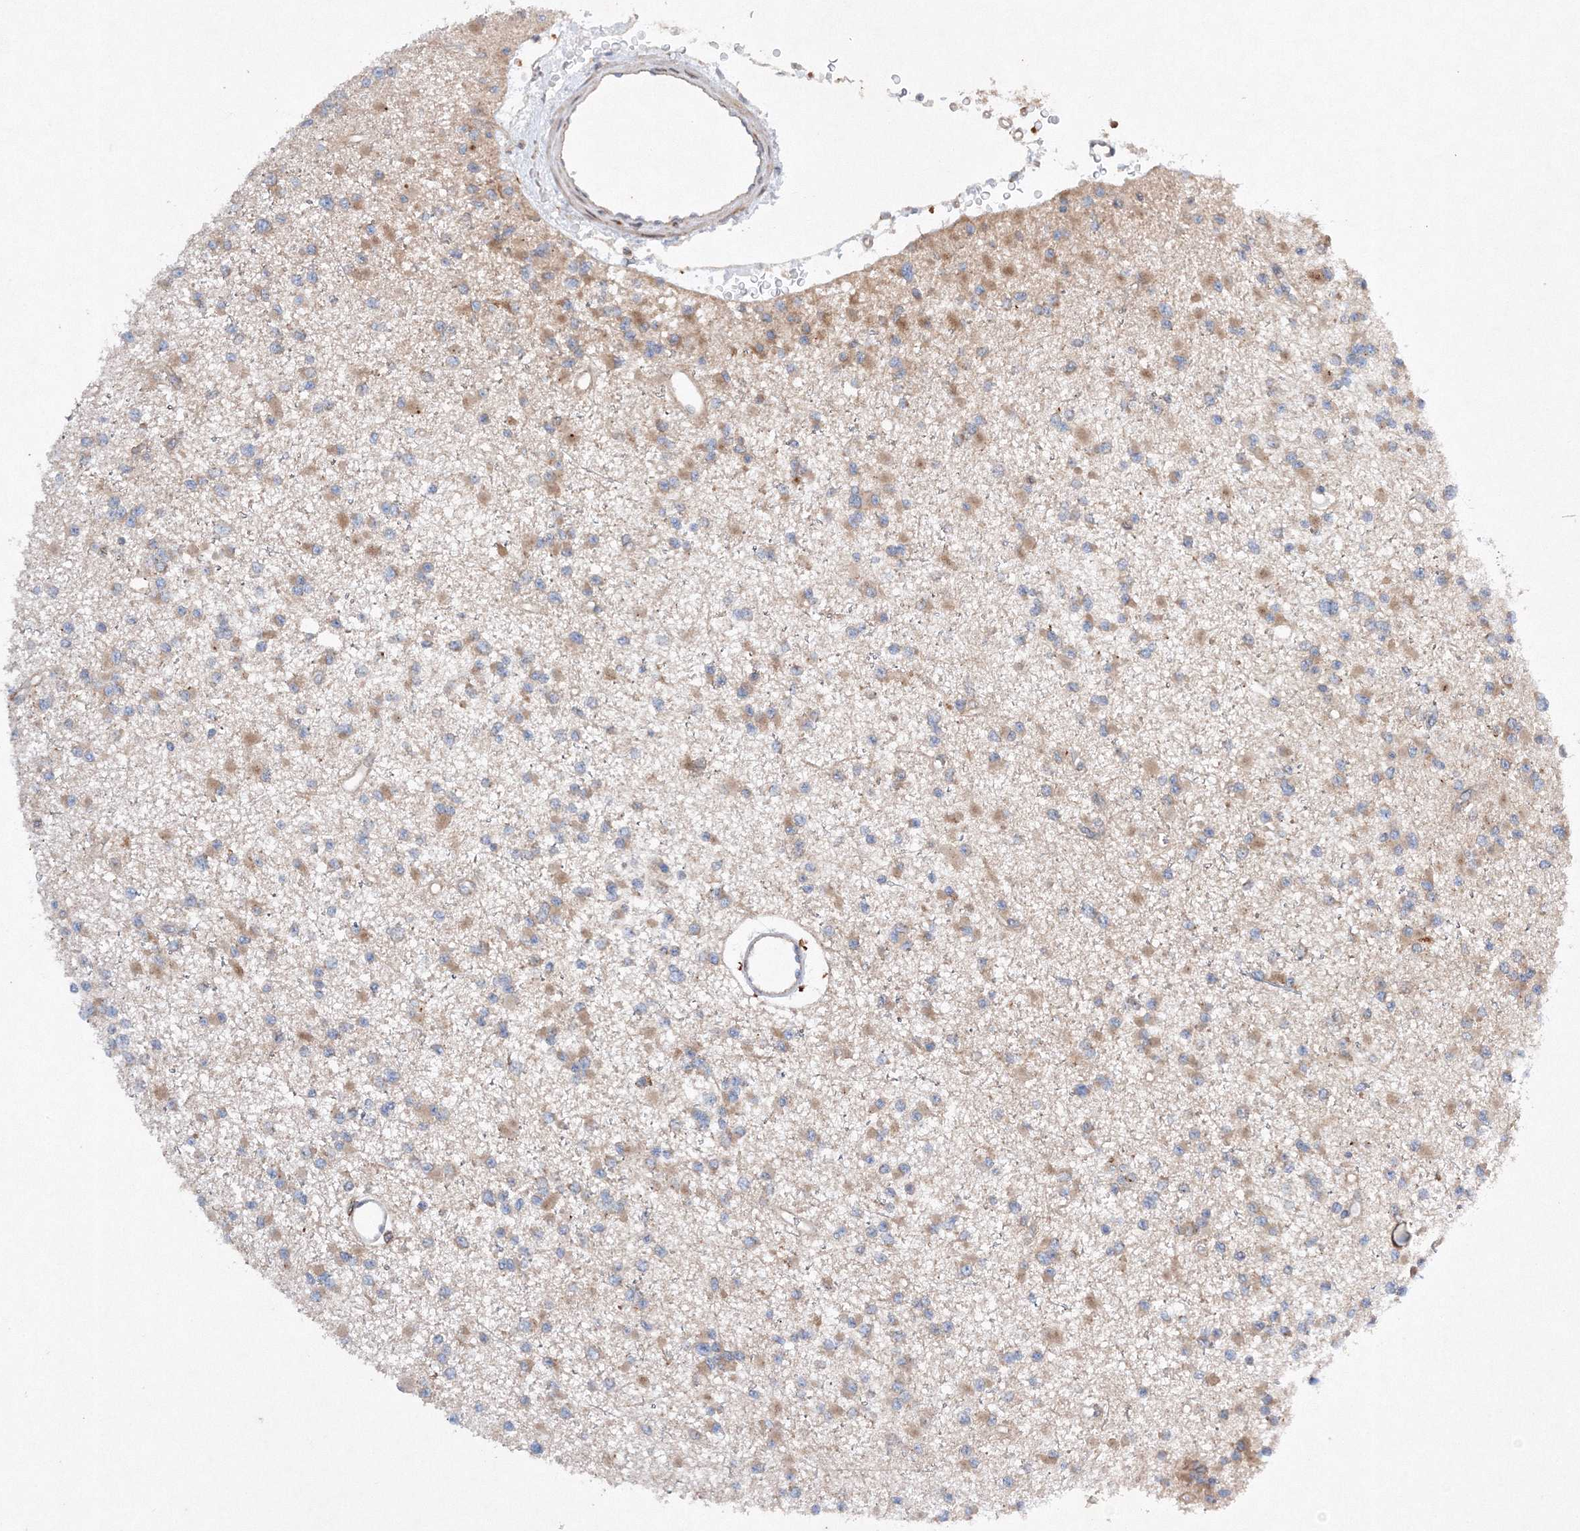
{"staining": {"intensity": "moderate", "quantity": "25%-75%", "location": "cytoplasmic/membranous"}, "tissue": "glioma", "cell_type": "Tumor cells", "image_type": "cancer", "snomed": [{"axis": "morphology", "description": "Glioma, malignant, Low grade"}, {"axis": "topography", "description": "Brain"}], "caption": "Immunohistochemistry of human malignant glioma (low-grade) demonstrates medium levels of moderate cytoplasmic/membranous expression in approximately 25%-75% of tumor cells.", "gene": "SLC36A1", "patient": {"sex": "female", "age": 22}}